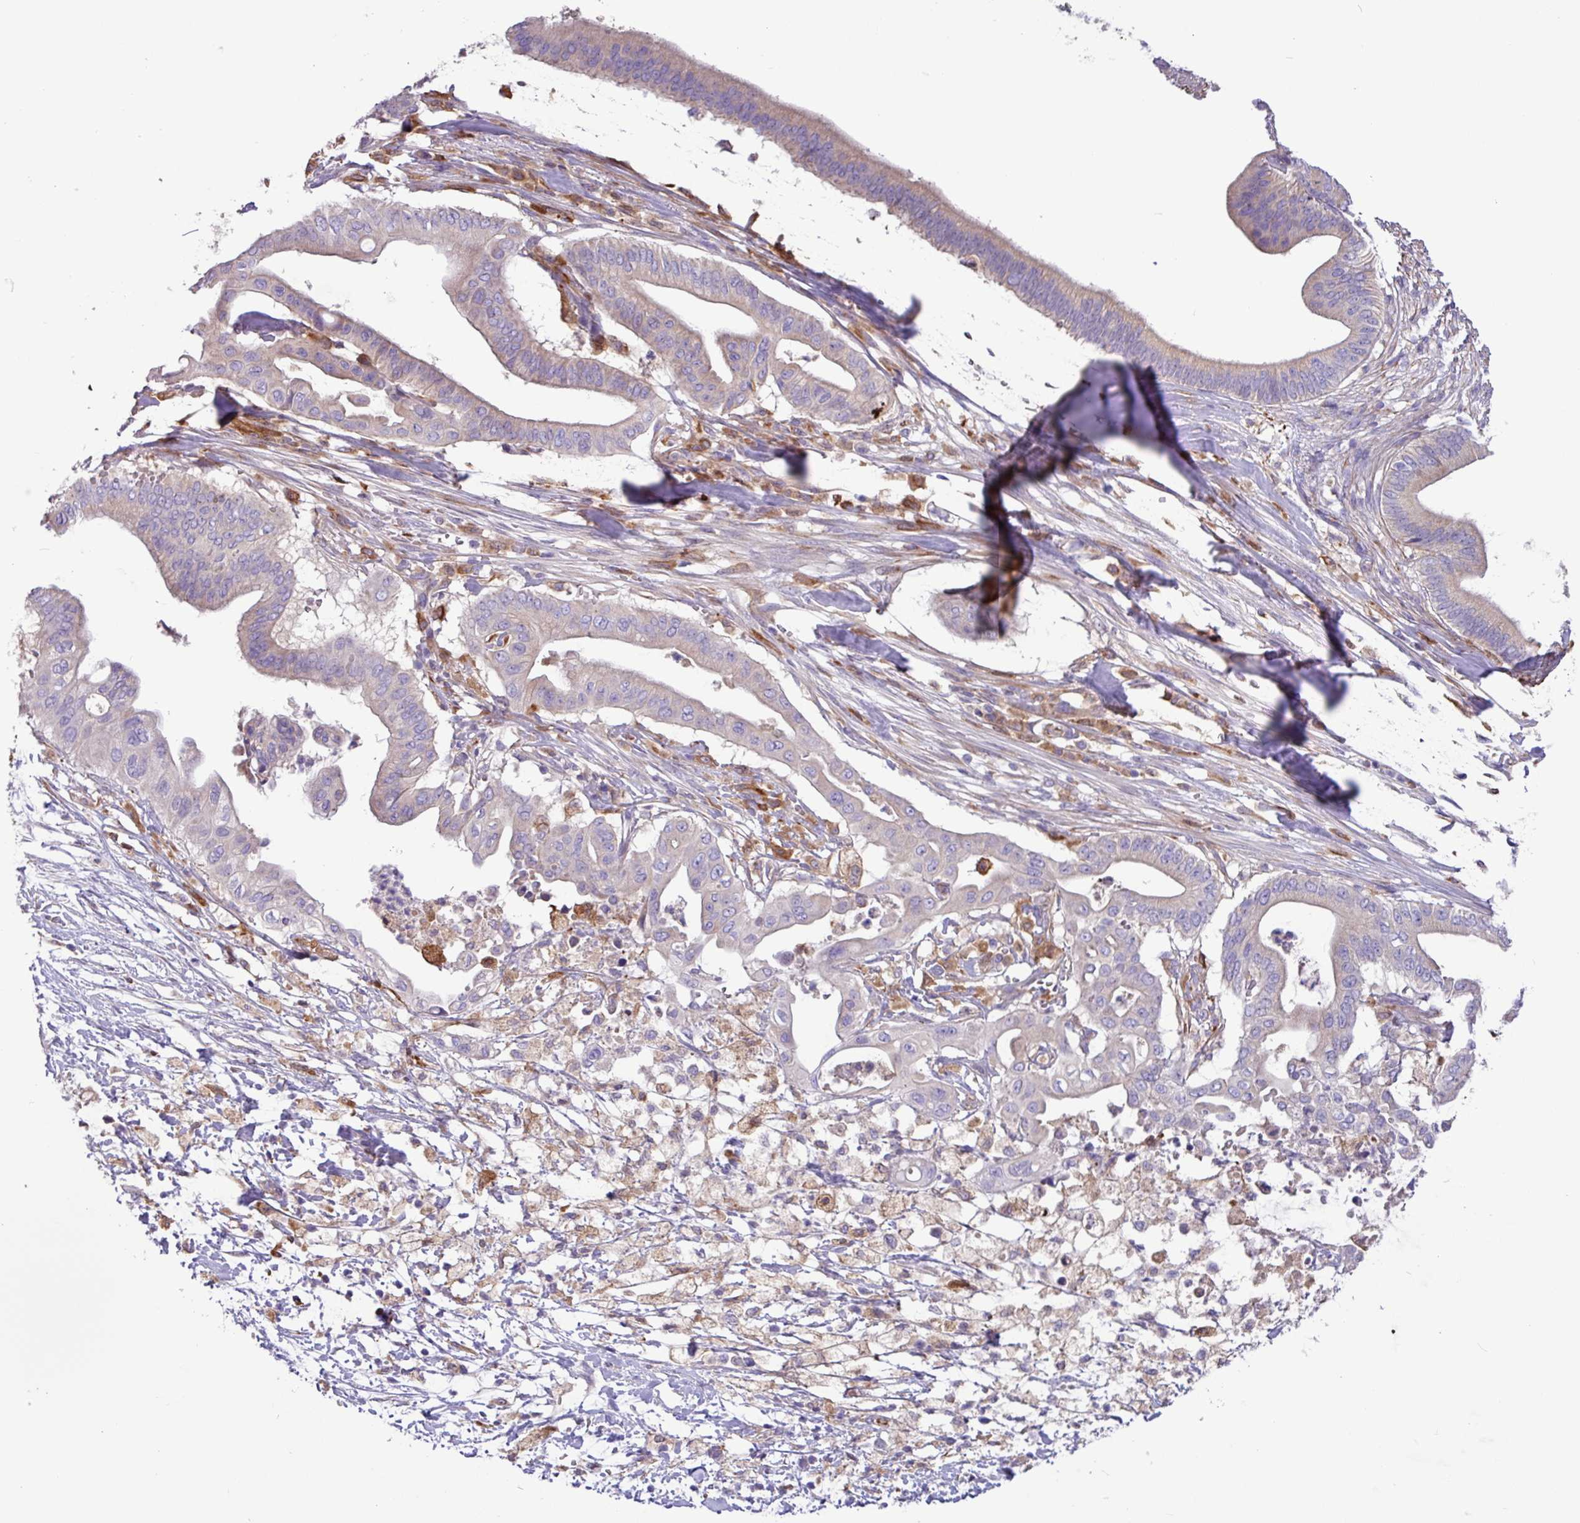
{"staining": {"intensity": "weak", "quantity": "<25%", "location": "cytoplasmic/membranous"}, "tissue": "pancreatic cancer", "cell_type": "Tumor cells", "image_type": "cancer", "snomed": [{"axis": "morphology", "description": "Adenocarcinoma, NOS"}, {"axis": "topography", "description": "Pancreas"}], "caption": "High power microscopy image of an immunohistochemistry (IHC) histopathology image of adenocarcinoma (pancreatic), revealing no significant expression in tumor cells. (IHC, brightfield microscopy, high magnification).", "gene": "MRM2", "patient": {"sex": "male", "age": 68}}